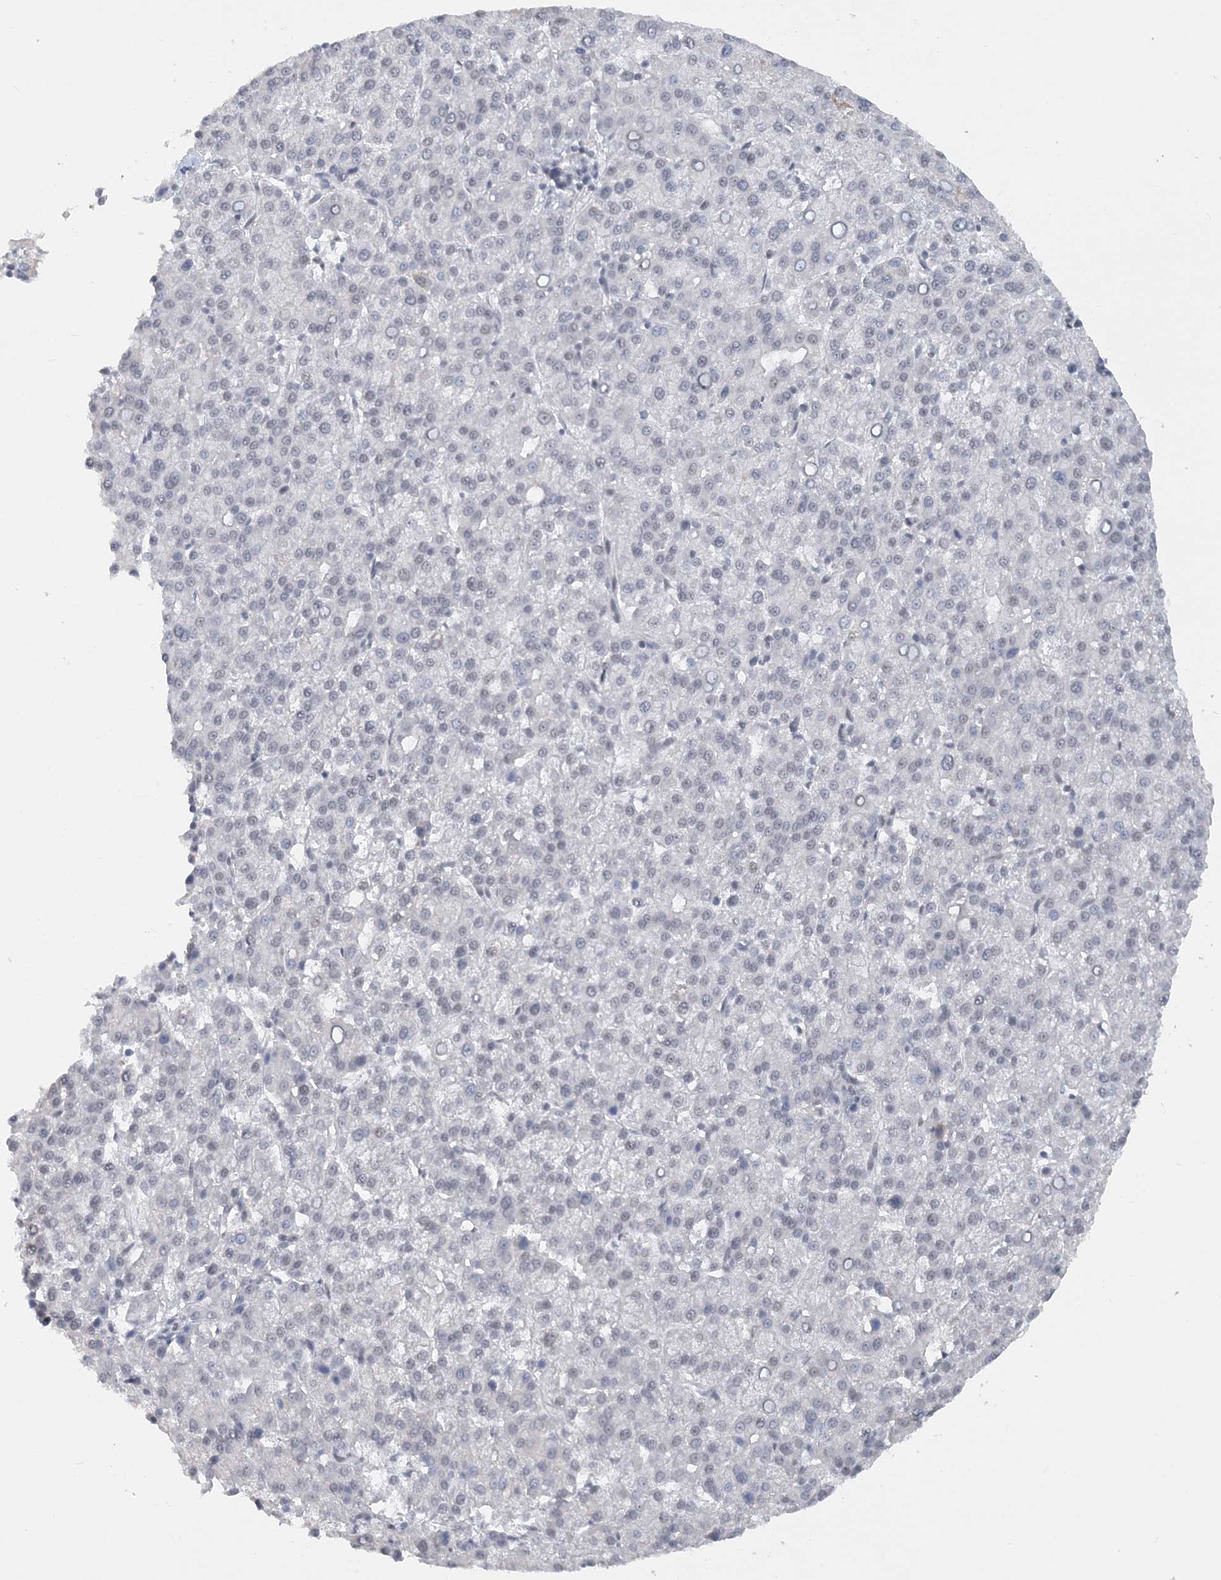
{"staining": {"intensity": "negative", "quantity": "none", "location": "none"}, "tissue": "liver cancer", "cell_type": "Tumor cells", "image_type": "cancer", "snomed": [{"axis": "morphology", "description": "Carcinoma, Hepatocellular, NOS"}, {"axis": "topography", "description": "Liver"}], "caption": "High magnification brightfield microscopy of liver cancer stained with DAB (brown) and counterstained with hematoxylin (blue): tumor cells show no significant positivity.", "gene": "KMT2D", "patient": {"sex": "female", "age": 58}}